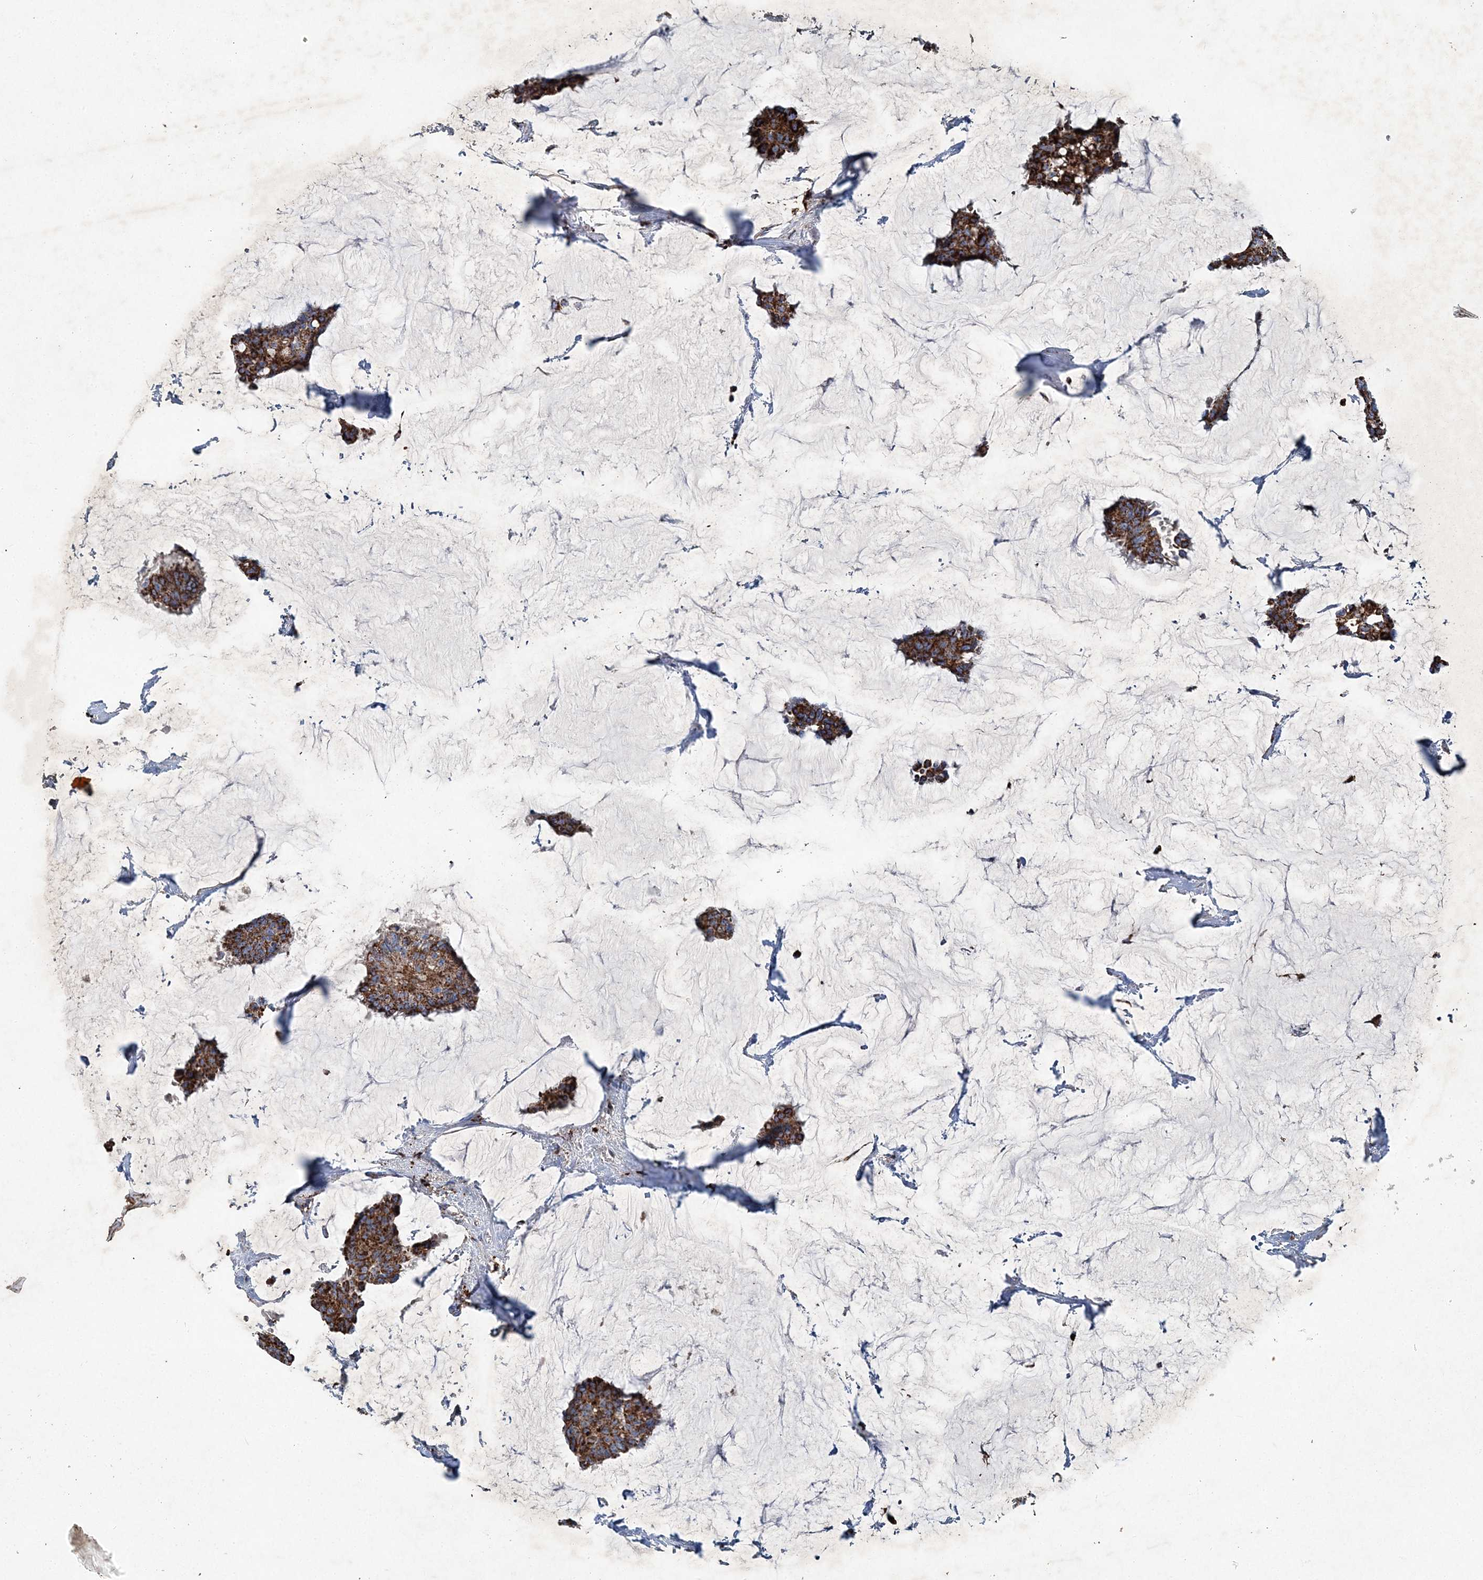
{"staining": {"intensity": "strong", "quantity": ">75%", "location": "cytoplasmic/membranous"}, "tissue": "breast cancer", "cell_type": "Tumor cells", "image_type": "cancer", "snomed": [{"axis": "morphology", "description": "Duct carcinoma"}, {"axis": "topography", "description": "Breast"}], "caption": "Protein expression analysis of breast cancer (infiltrating ductal carcinoma) displays strong cytoplasmic/membranous staining in approximately >75% of tumor cells.", "gene": "SPAG16", "patient": {"sex": "female", "age": 93}}